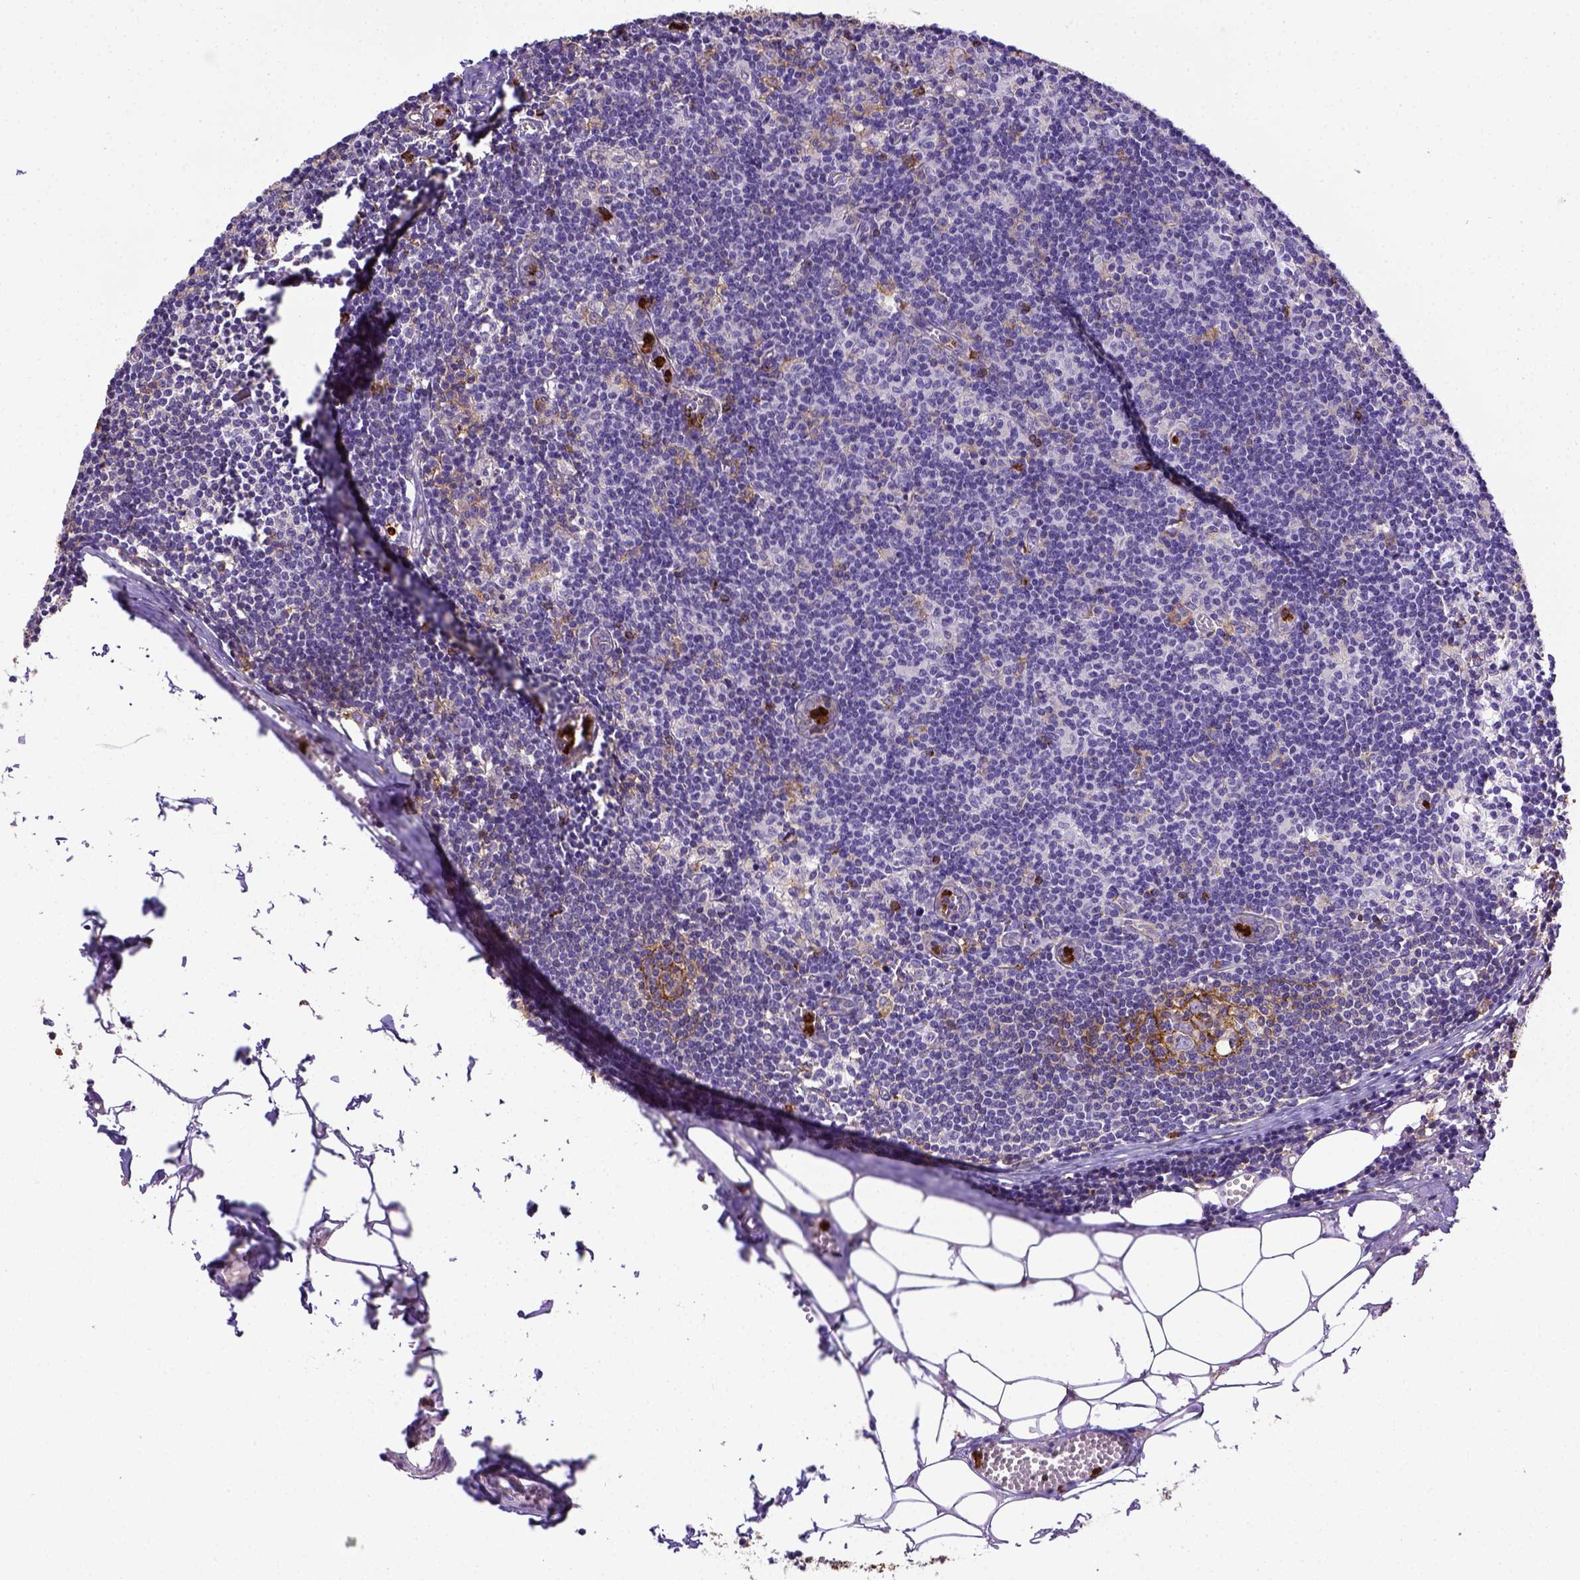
{"staining": {"intensity": "moderate", "quantity": "25%-75%", "location": "cytoplasmic/membranous"}, "tissue": "lymph node", "cell_type": "Germinal center cells", "image_type": "normal", "snomed": [{"axis": "morphology", "description": "Normal tissue, NOS"}, {"axis": "topography", "description": "Lymph node"}], "caption": "Unremarkable lymph node was stained to show a protein in brown. There is medium levels of moderate cytoplasmic/membranous staining in approximately 25%-75% of germinal center cells. (DAB (3,3'-diaminobenzidine) IHC, brown staining for protein, blue staining for nuclei).", "gene": "ITGAM", "patient": {"sex": "female", "age": 52}}